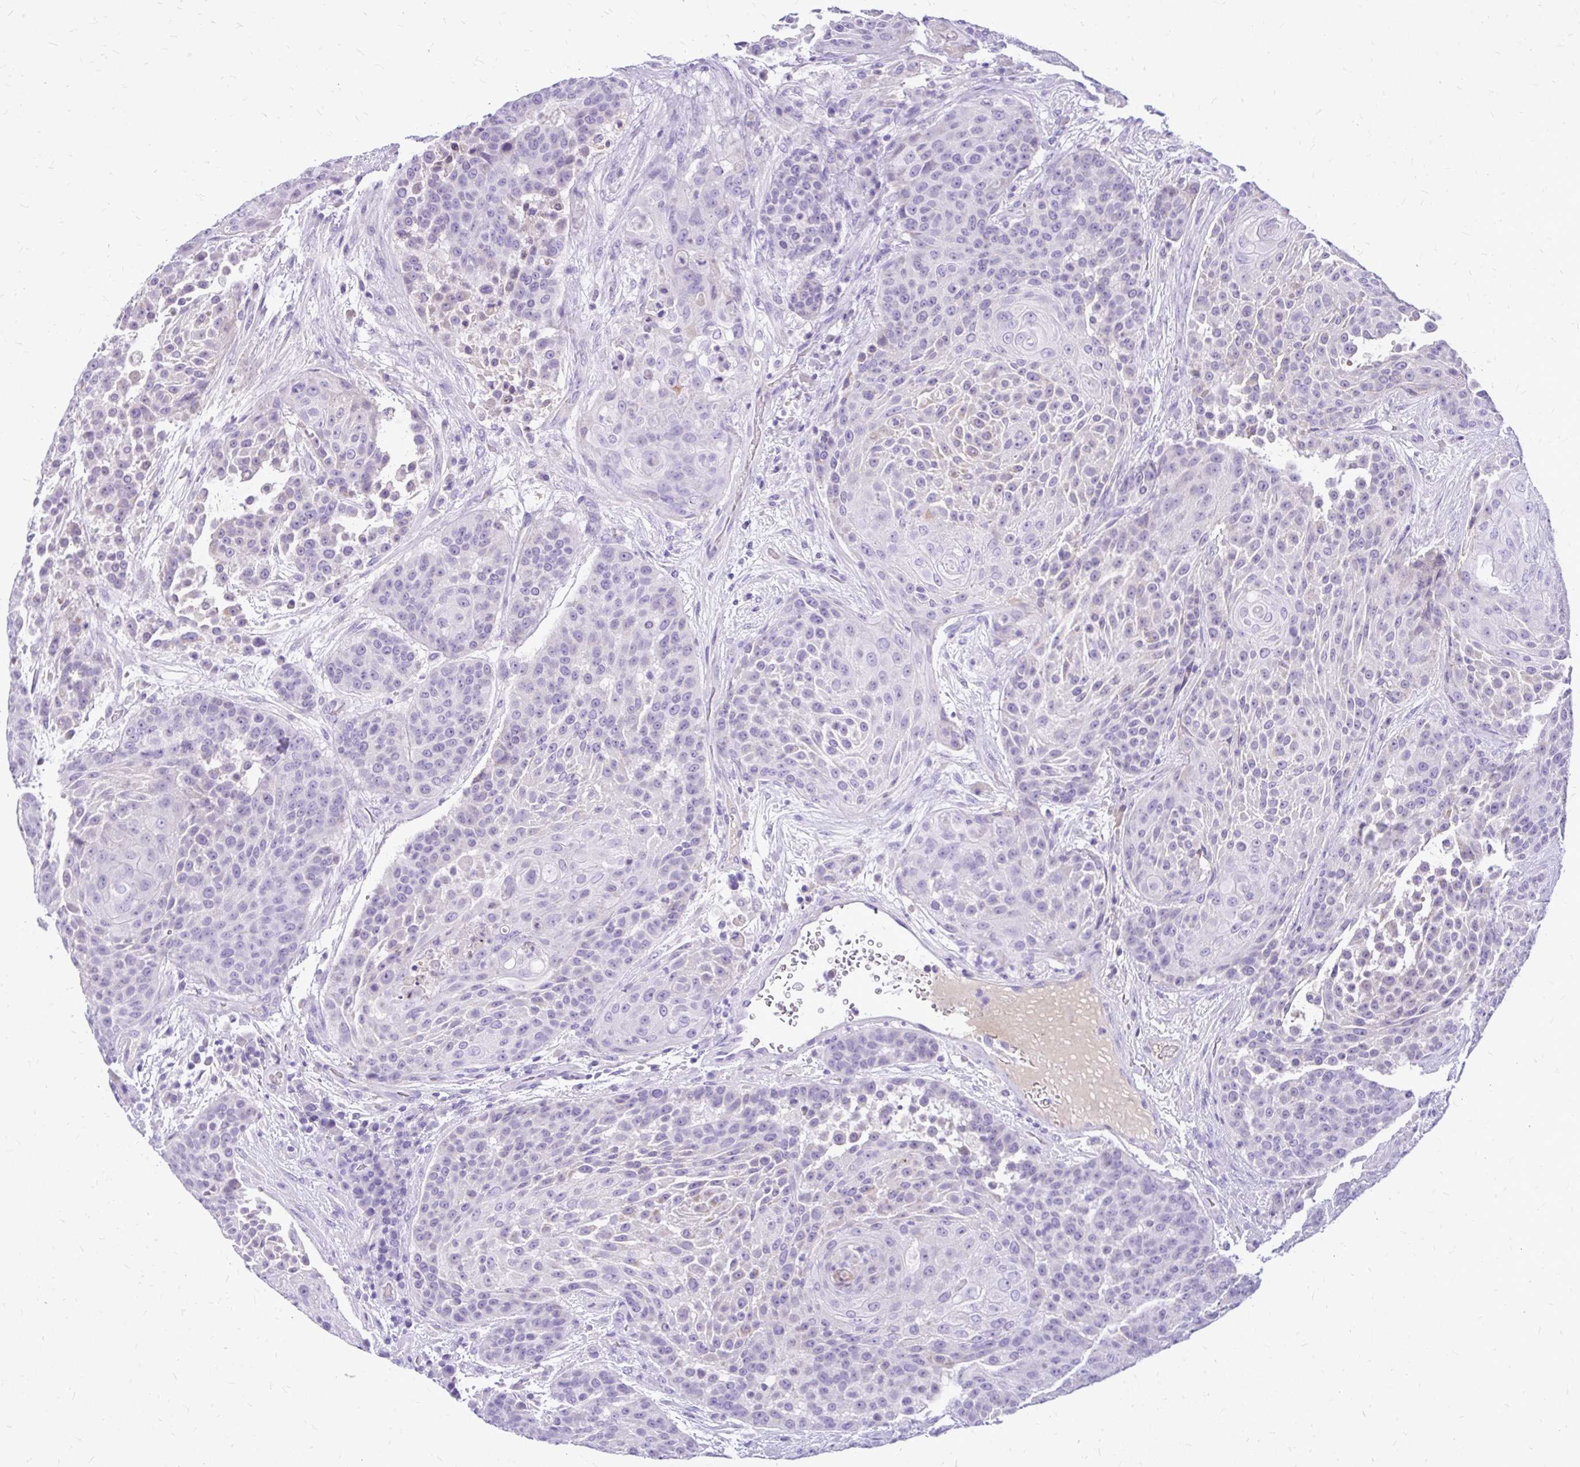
{"staining": {"intensity": "negative", "quantity": "none", "location": "none"}, "tissue": "urothelial cancer", "cell_type": "Tumor cells", "image_type": "cancer", "snomed": [{"axis": "morphology", "description": "Urothelial carcinoma, High grade"}, {"axis": "topography", "description": "Urinary bladder"}], "caption": "Immunohistochemical staining of human urothelial cancer shows no significant expression in tumor cells.", "gene": "MAP1LC3A", "patient": {"sex": "female", "age": 63}}